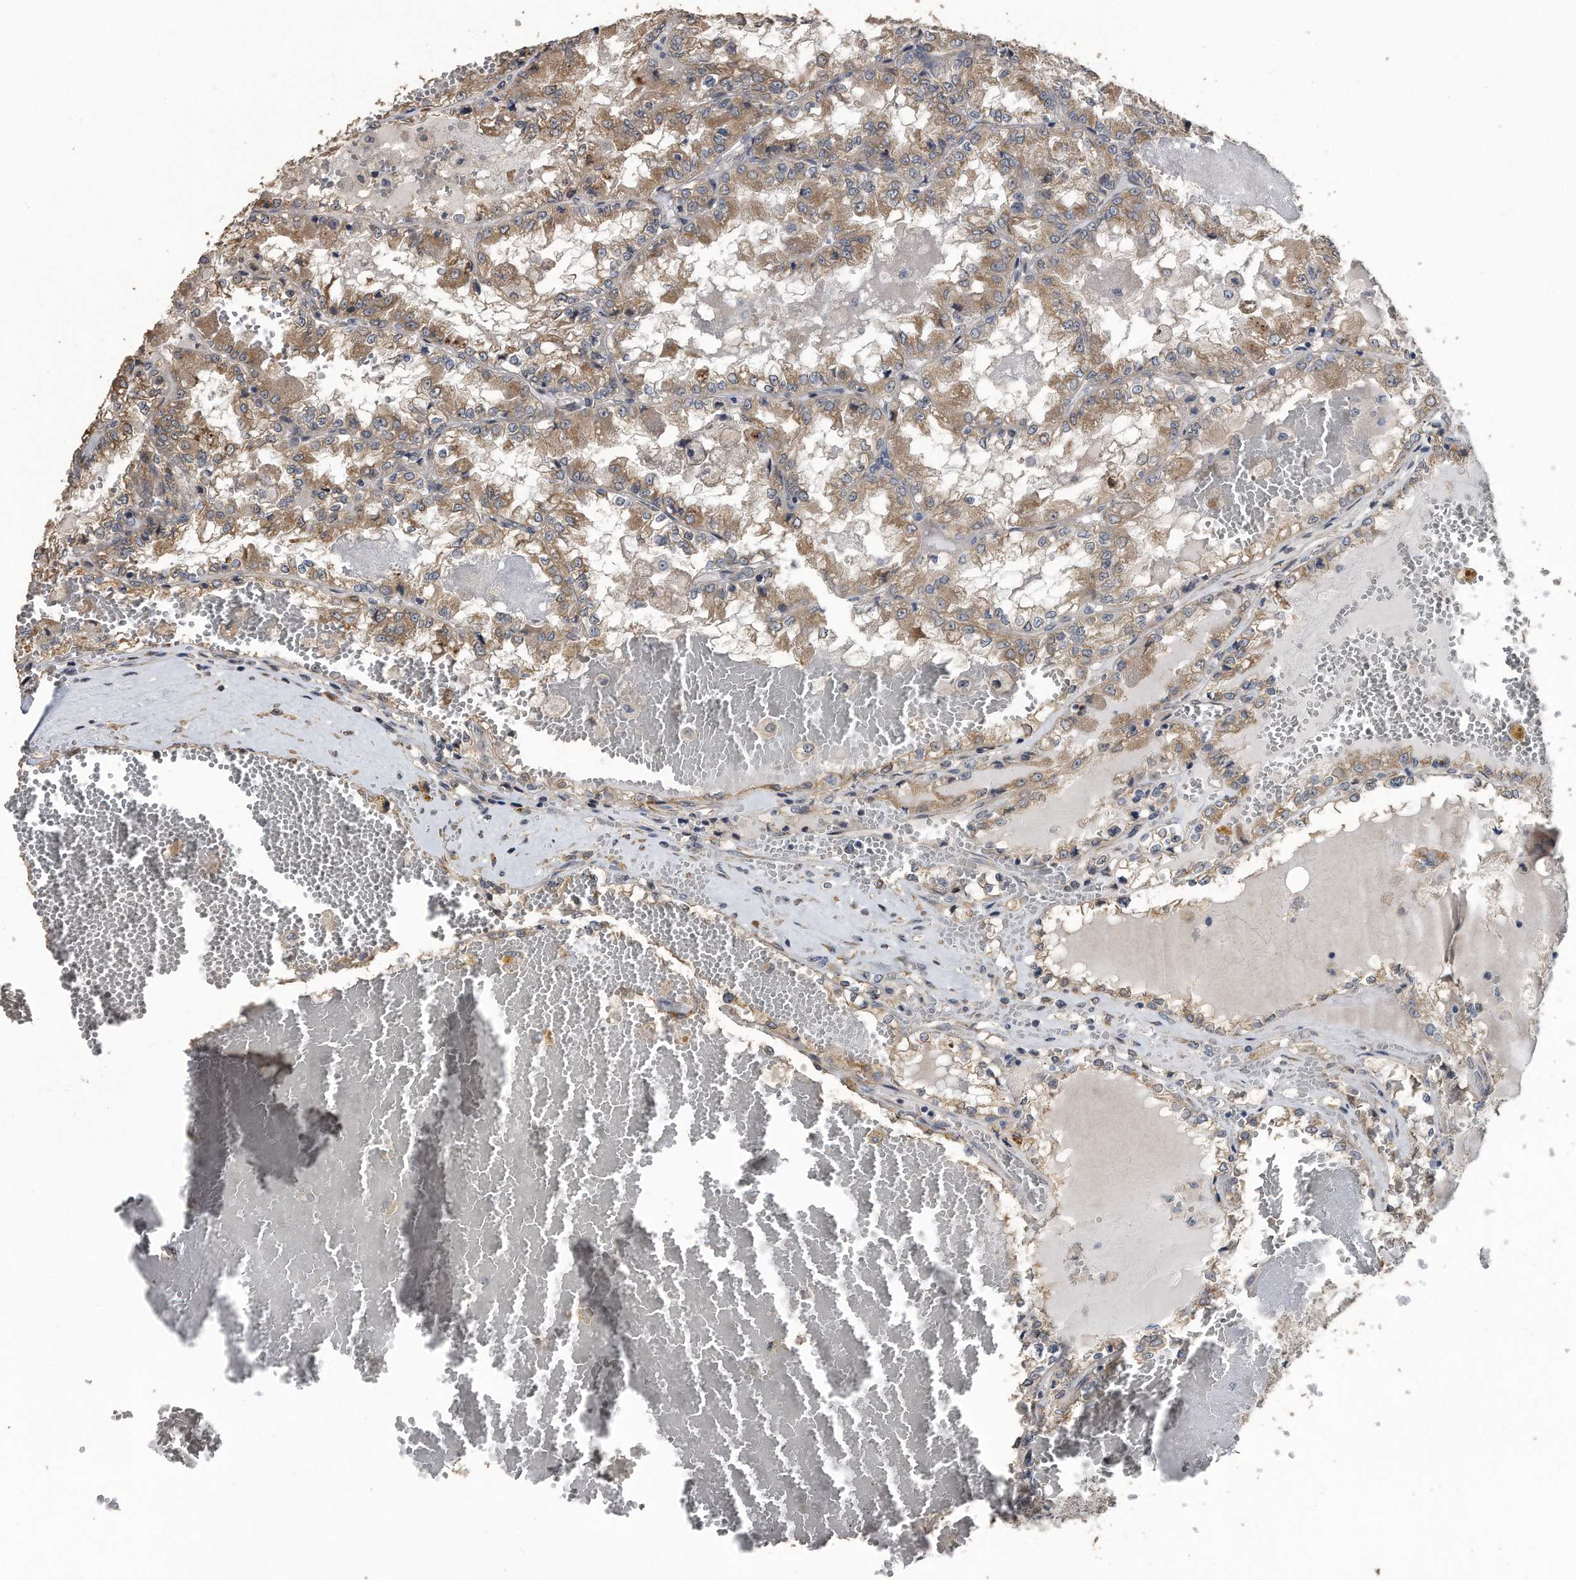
{"staining": {"intensity": "moderate", "quantity": ">75%", "location": "cytoplasmic/membranous"}, "tissue": "renal cancer", "cell_type": "Tumor cells", "image_type": "cancer", "snomed": [{"axis": "morphology", "description": "Adenocarcinoma, NOS"}, {"axis": "topography", "description": "Kidney"}], "caption": "Immunohistochemistry (IHC) micrograph of renal cancer (adenocarcinoma) stained for a protein (brown), which reveals medium levels of moderate cytoplasmic/membranous positivity in approximately >75% of tumor cells.", "gene": "PCLO", "patient": {"sex": "female", "age": 56}}